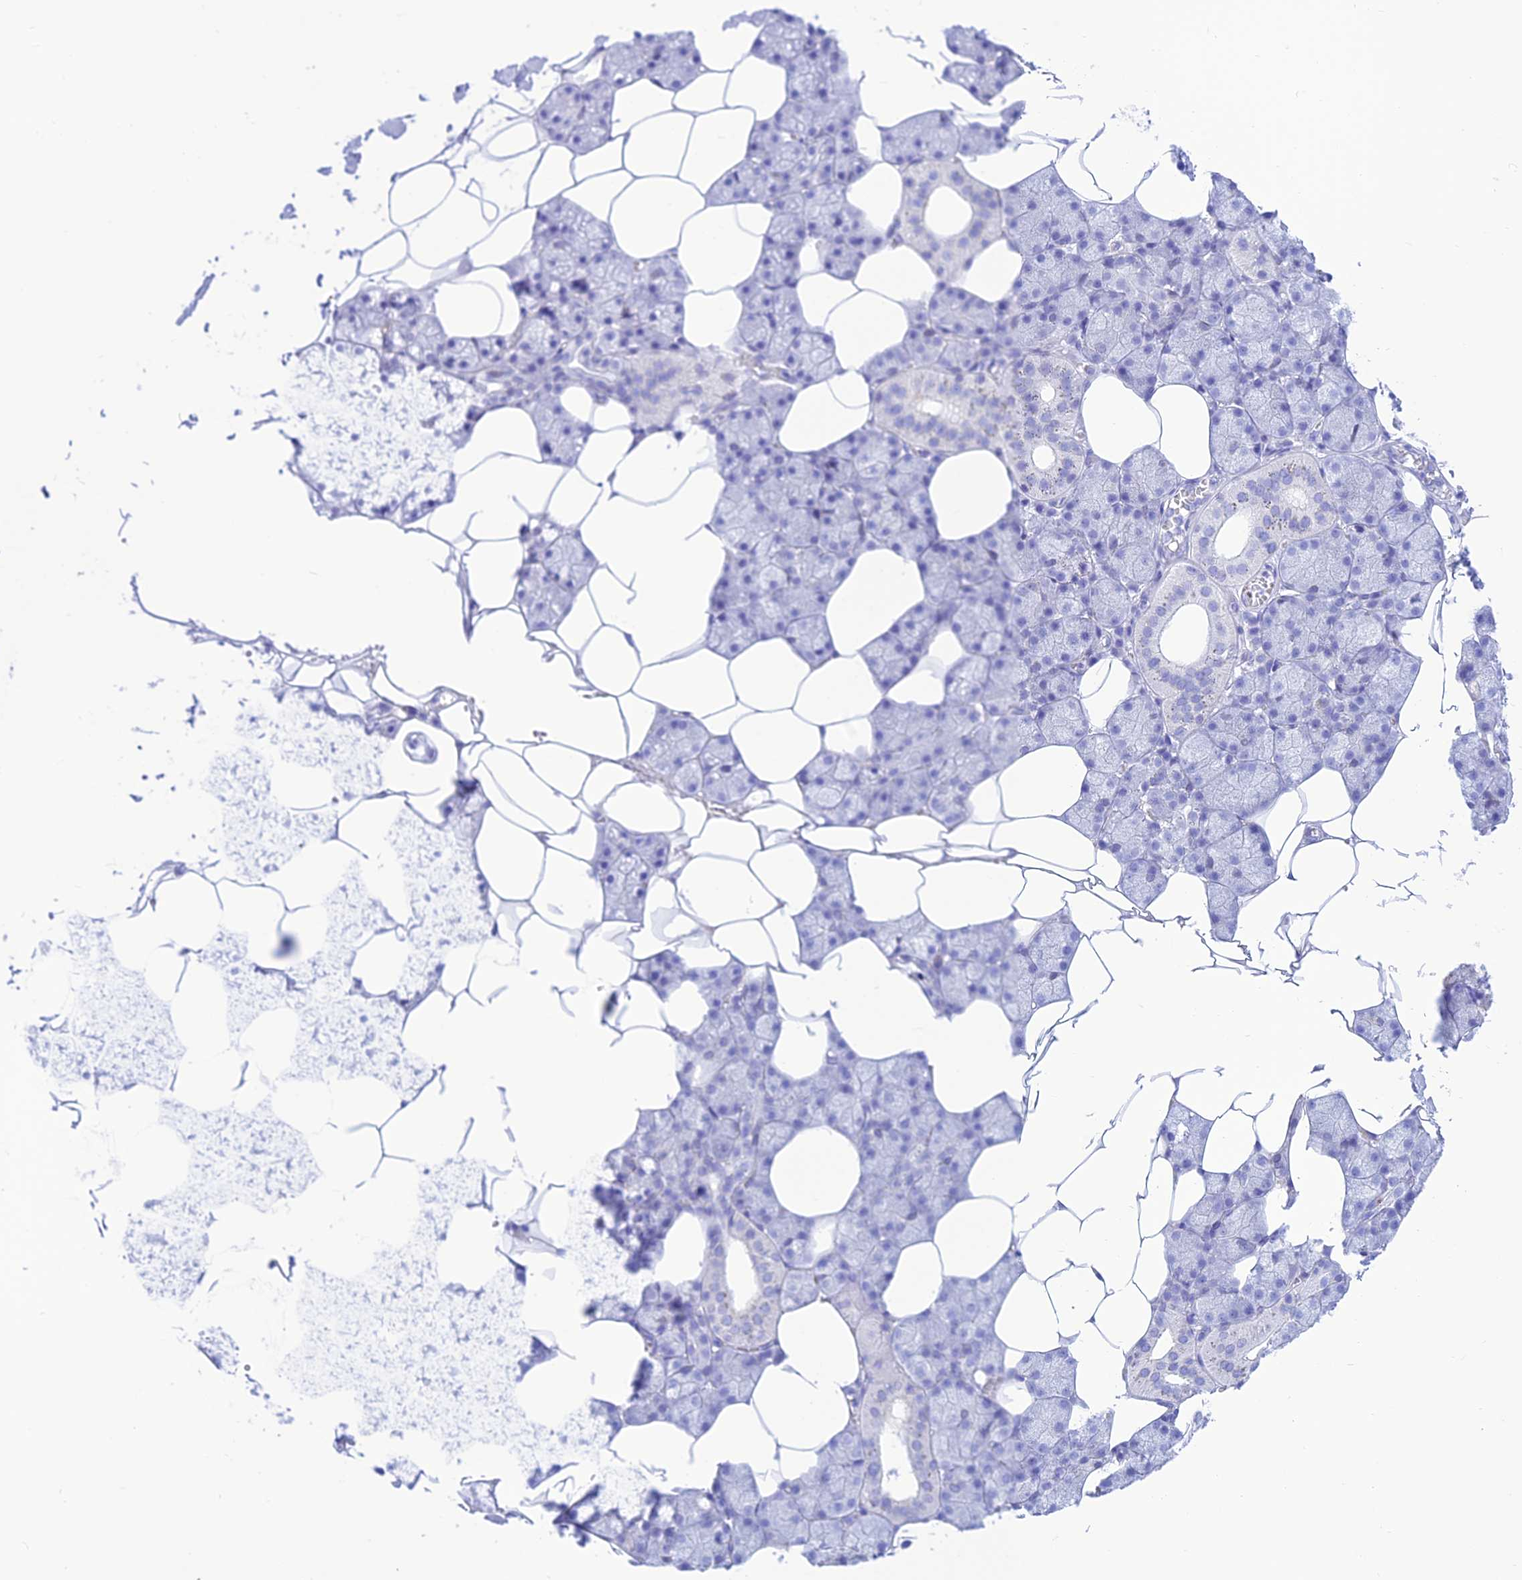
{"staining": {"intensity": "negative", "quantity": "none", "location": "none"}, "tissue": "salivary gland", "cell_type": "Glandular cells", "image_type": "normal", "snomed": [{"axis": "morphology", "description": "Normal tissue, NOS"}, {"axis": "topography", "description": "Salivary gland"}], "caption": "This image is of normal salivary gland stained with immunohistochemistry to label a protein in brown with the nuclei are counter-stained blue. There is no expression in glandular cells.", "gene": "PRNP", "patient": {"sex": "male", "age": 62}}